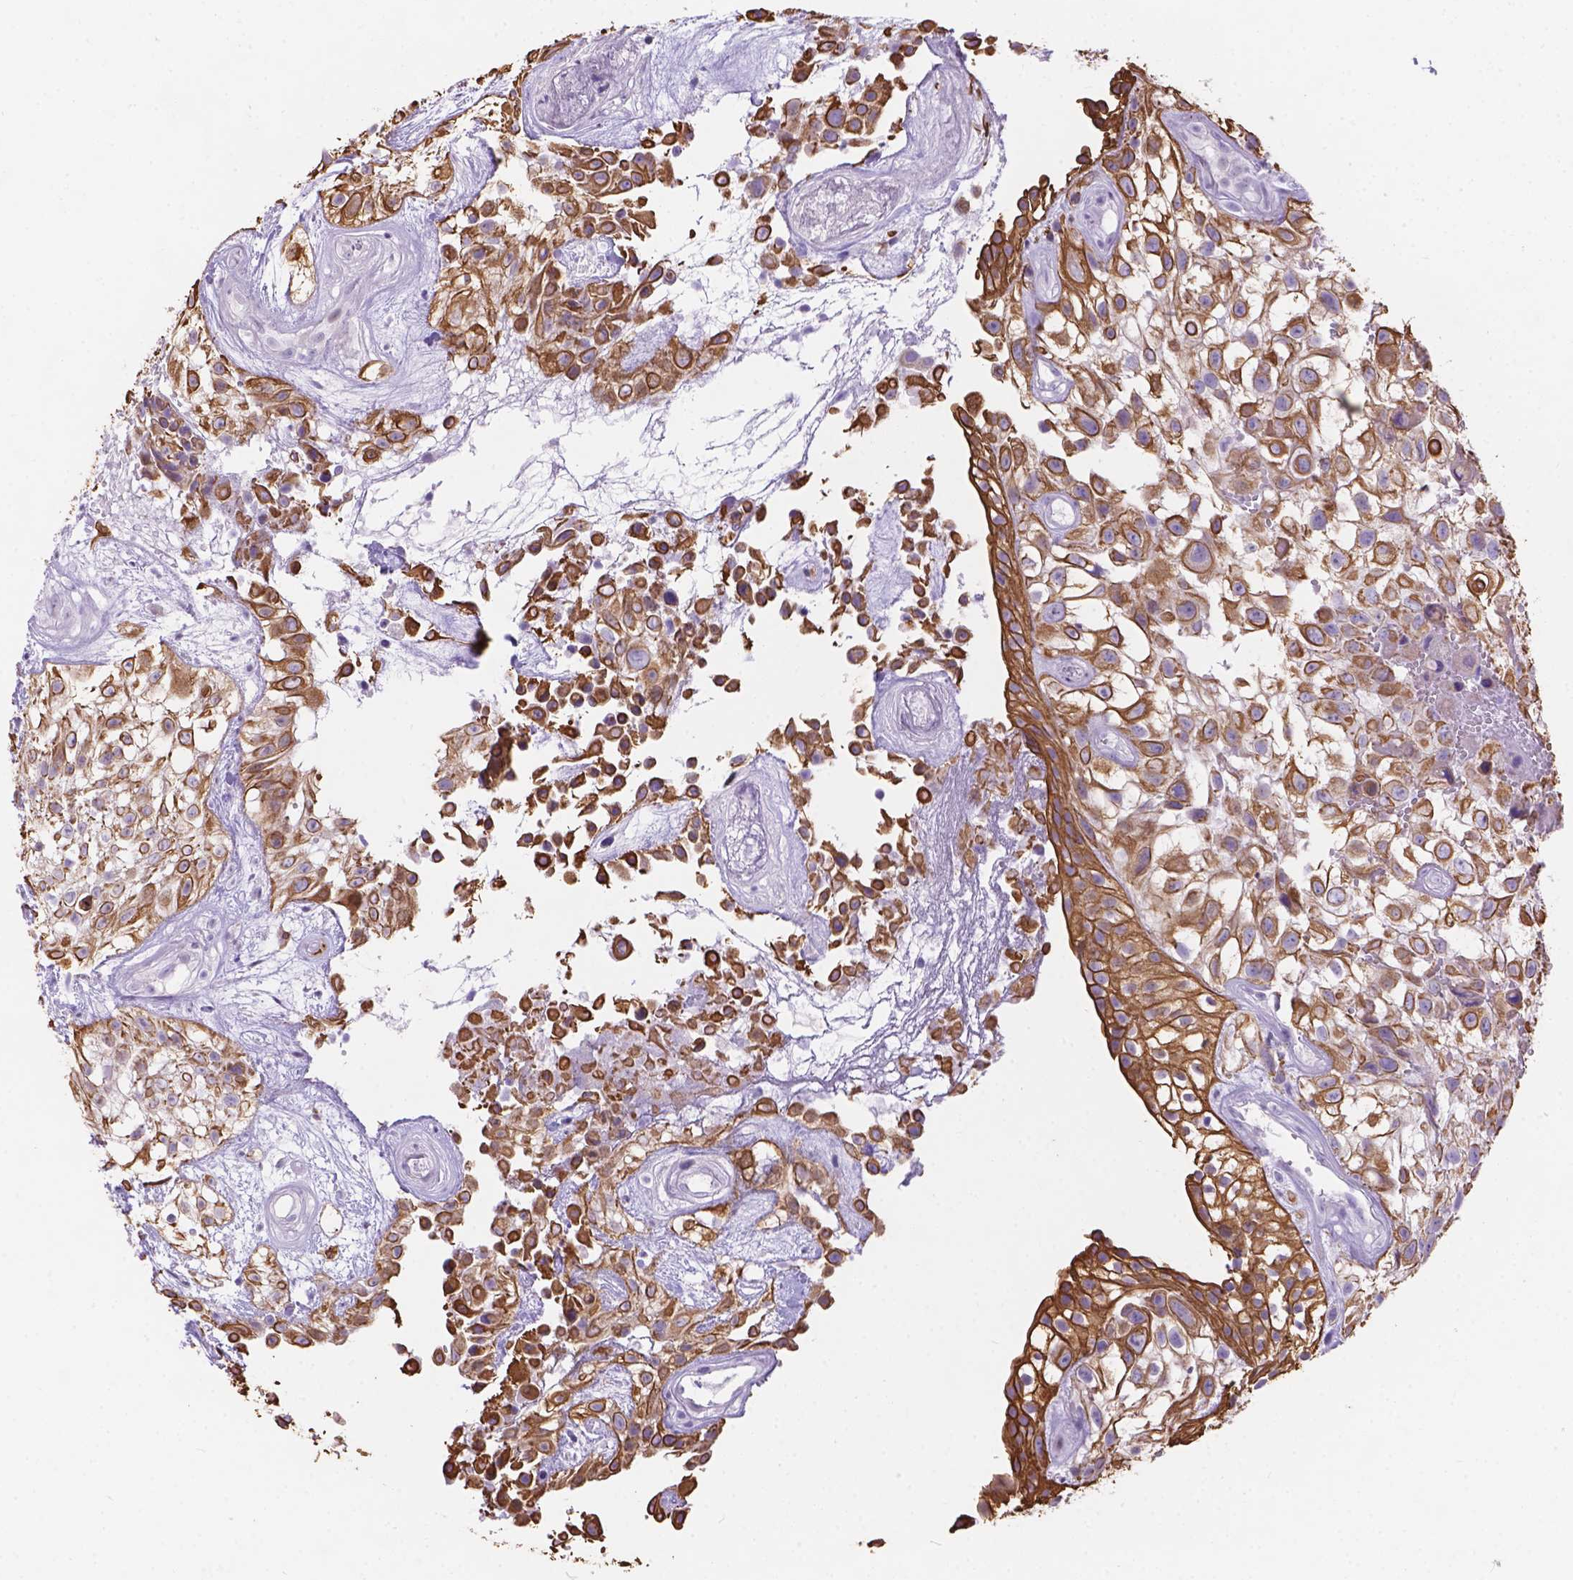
{"staining": {"intensity": "strong", "quantity": ">75%", "location": "cytoplasmic/membranous"}, "tissue": "urothelial cancer", "cell_type": "Tumor cells", "image_type": "cancer", "snomed": [{"axis": "morphology", "description": "Urothelial carcinoma, High grade"}, {"axis": "topography", "description": "Urinary bladder"}], "caption": "This is a histology image of immunohistochemistry (IHC) staining of urothelial carcinoma (high-grade), which shows strong expression in the cytoplasmic/membranous of tumor cells.", "gene": "DMWD", "patient": {"sex": "male", "age": 56}}